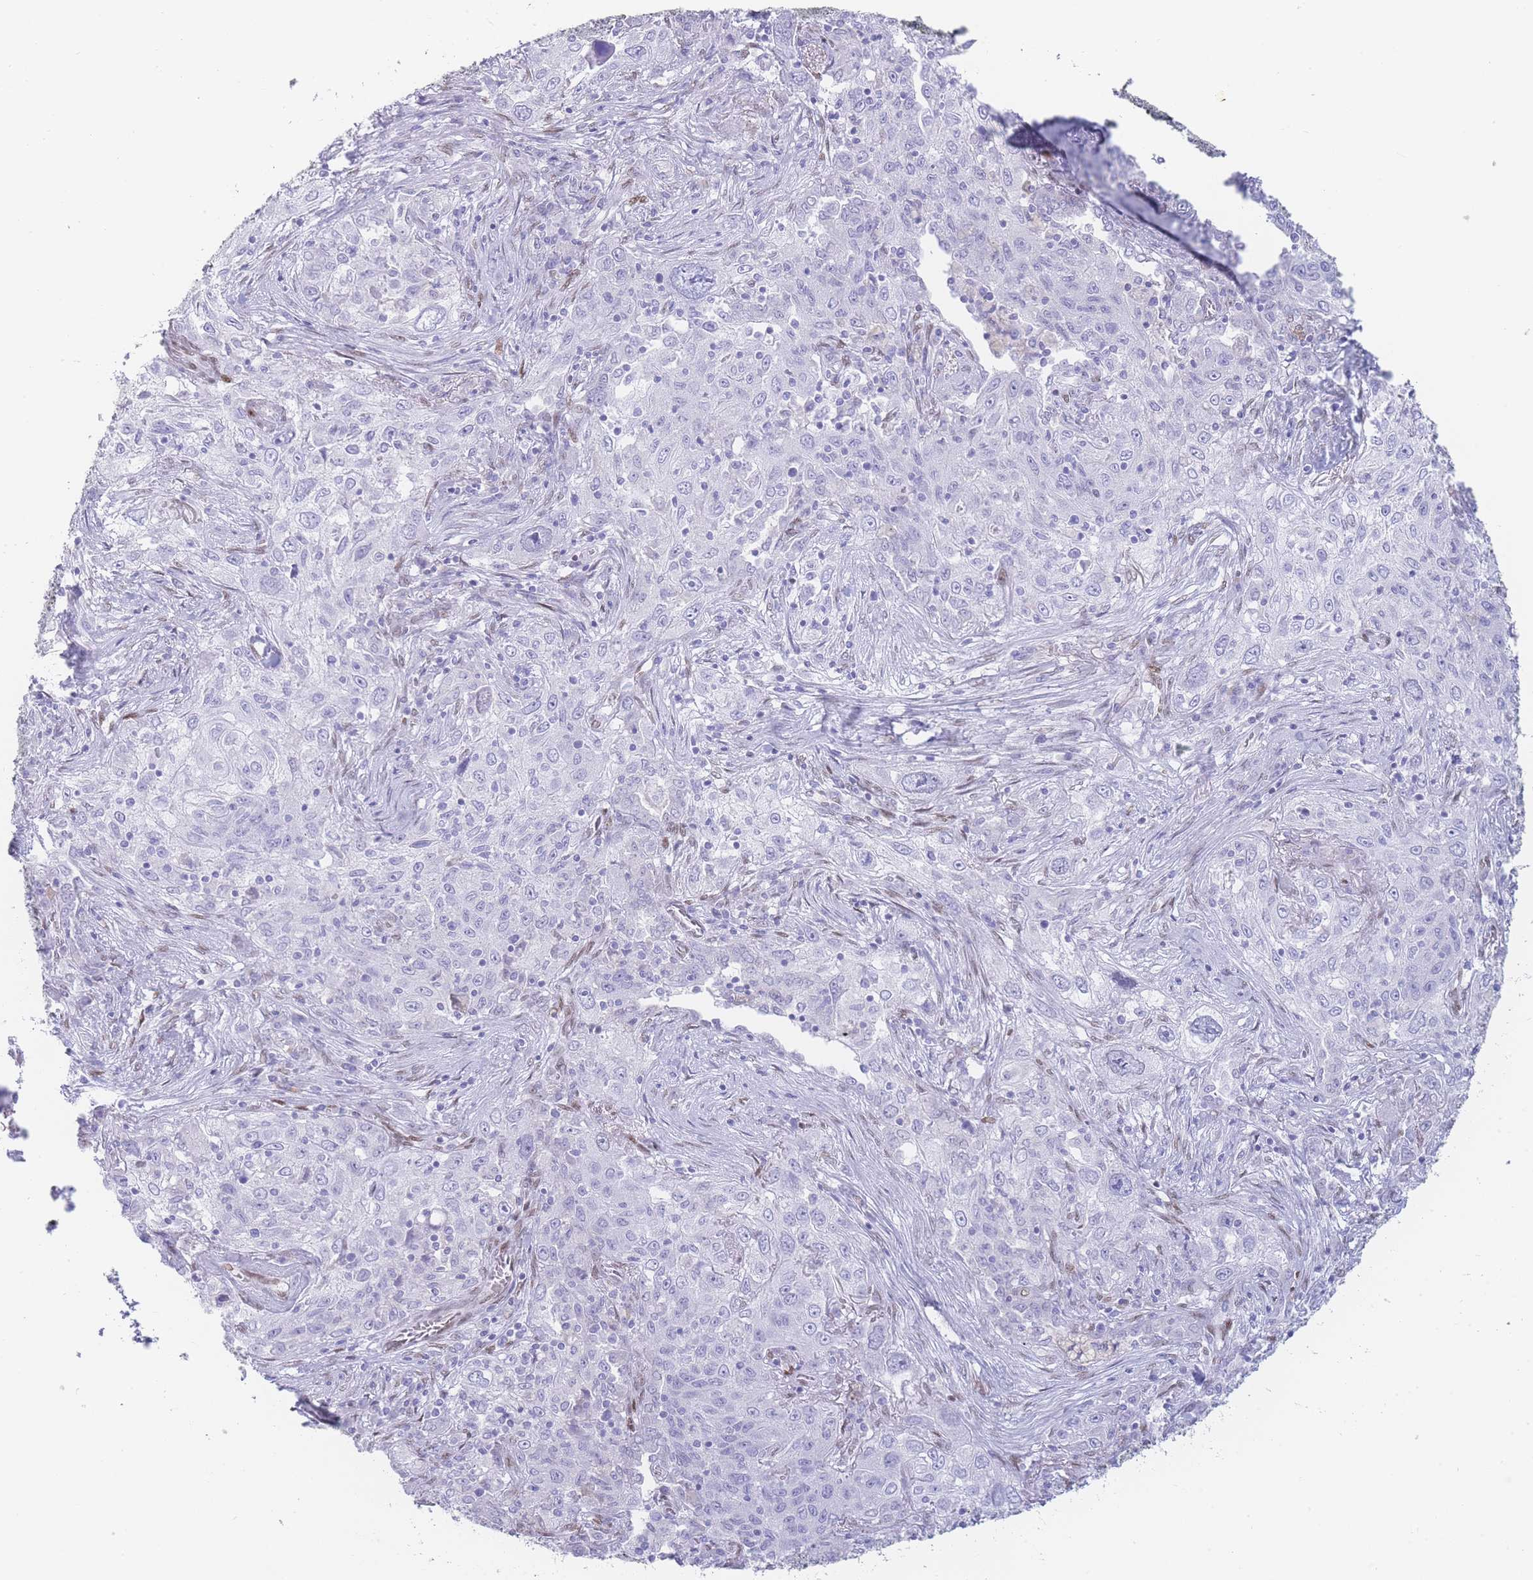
{"staining": {"intensity": "negative", "quantity": "none", "location": "none"}, "tissue": "lung cancer", "cell_type": "Tumor cells", "image_type": "cancer", "snomed": [{"axis": "morphology", "description": "Squamous cell carcinoma, NOS"}, {"axis": "topography", "description": "Lung"}], "caption": "A histopathology image of human lung cancer is negative for staining in tumor cells.", "gene": "PSMB5", "patient": {"sex": "female", "age": 69}}